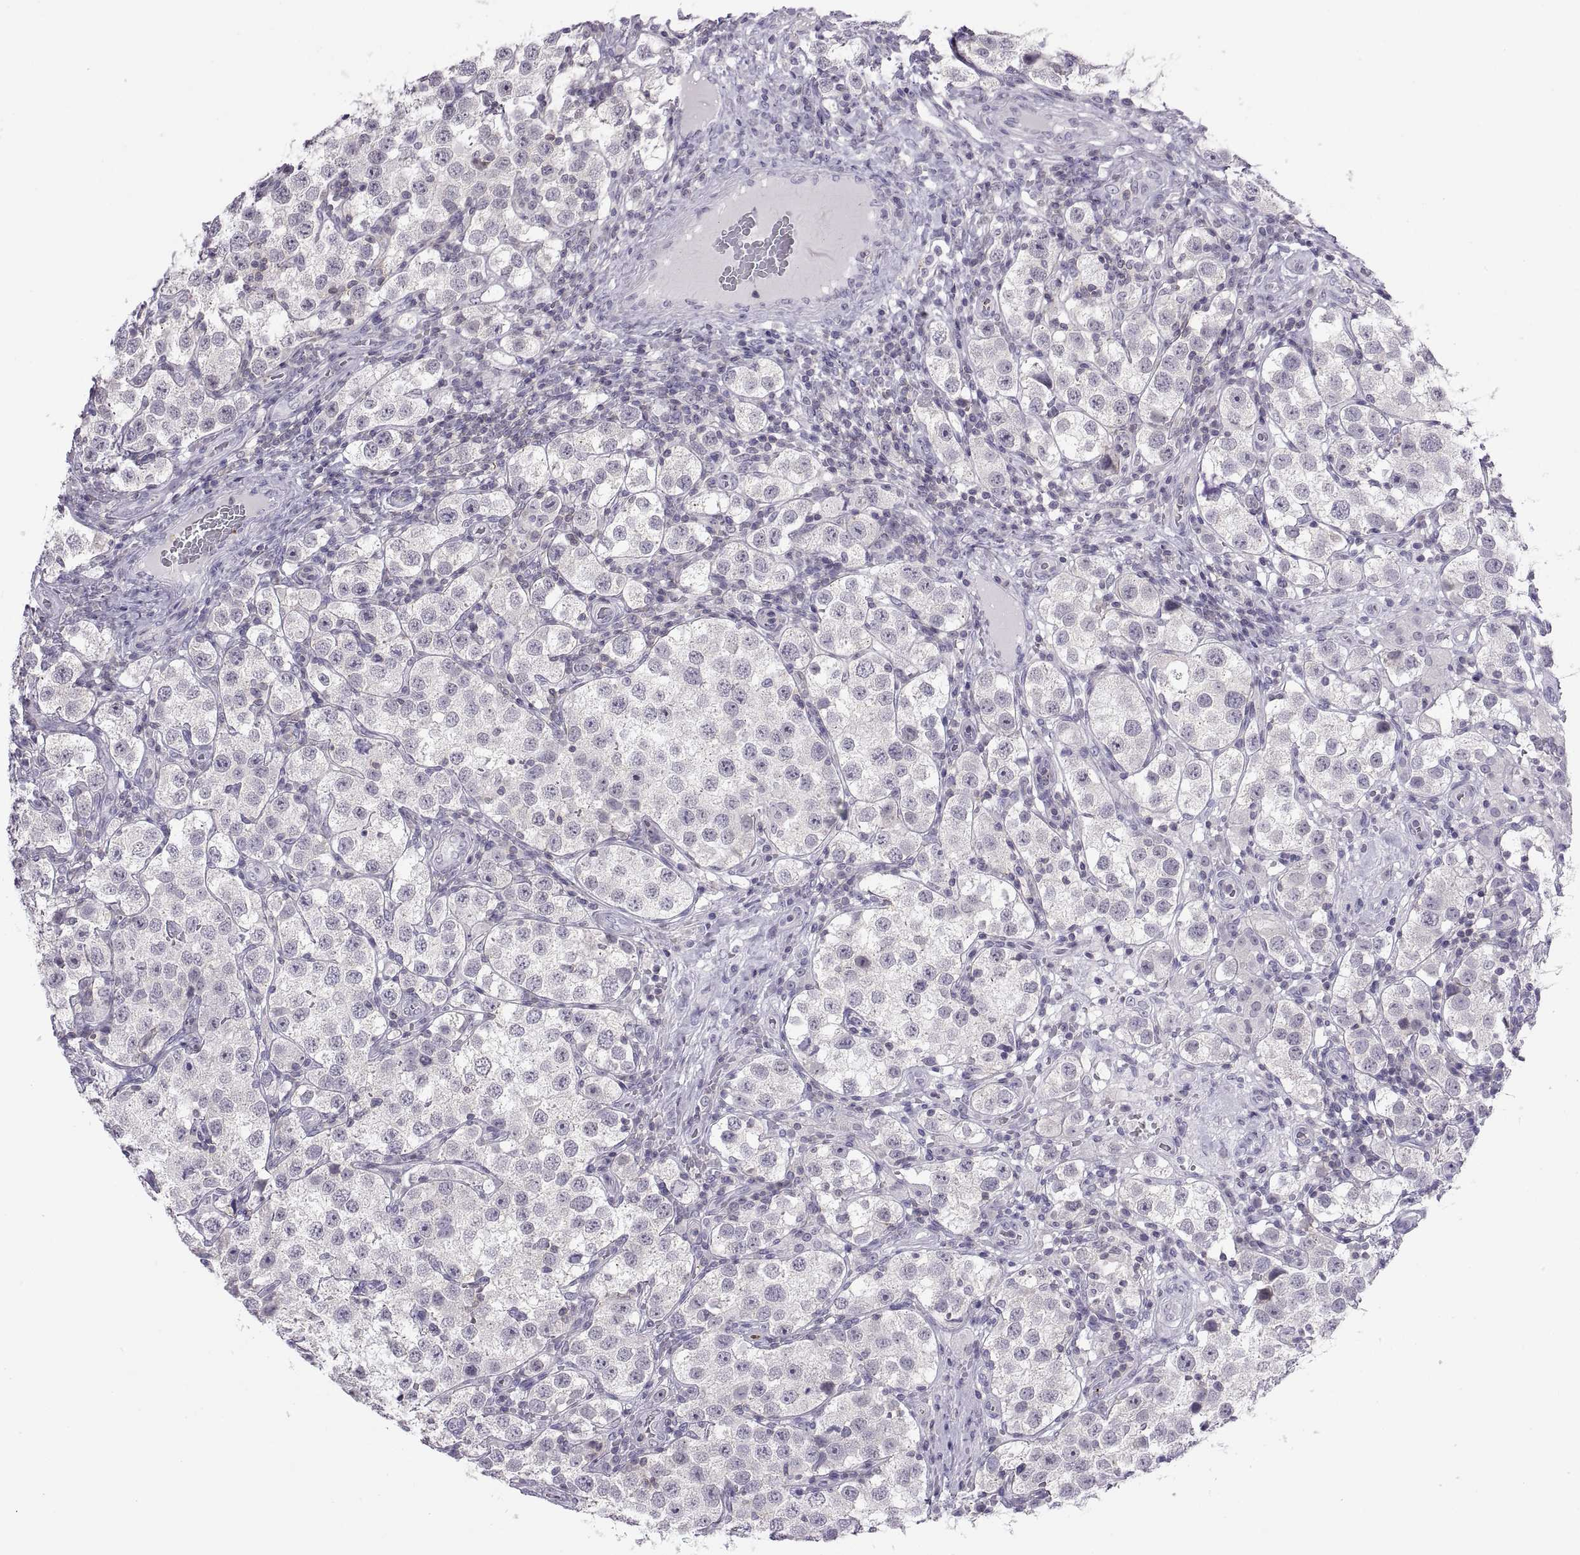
{"staining": {"intensity": "negative", "quantity": "none", "location": "none"}, "tissue": "testis cancer", "cell_type": "Tumor cells", "image_type": "cancer", "snomed": [{"axis": "morphology", "description": "Seminoma, NOS"}, {"axis": "topography", "description": "Testis"}], "caption": "The histopathology image exhibits no staining of tumor cells in testis seminoma.", "gene": "TTC21A", "patient": {"sex": "male", "age": 37}}